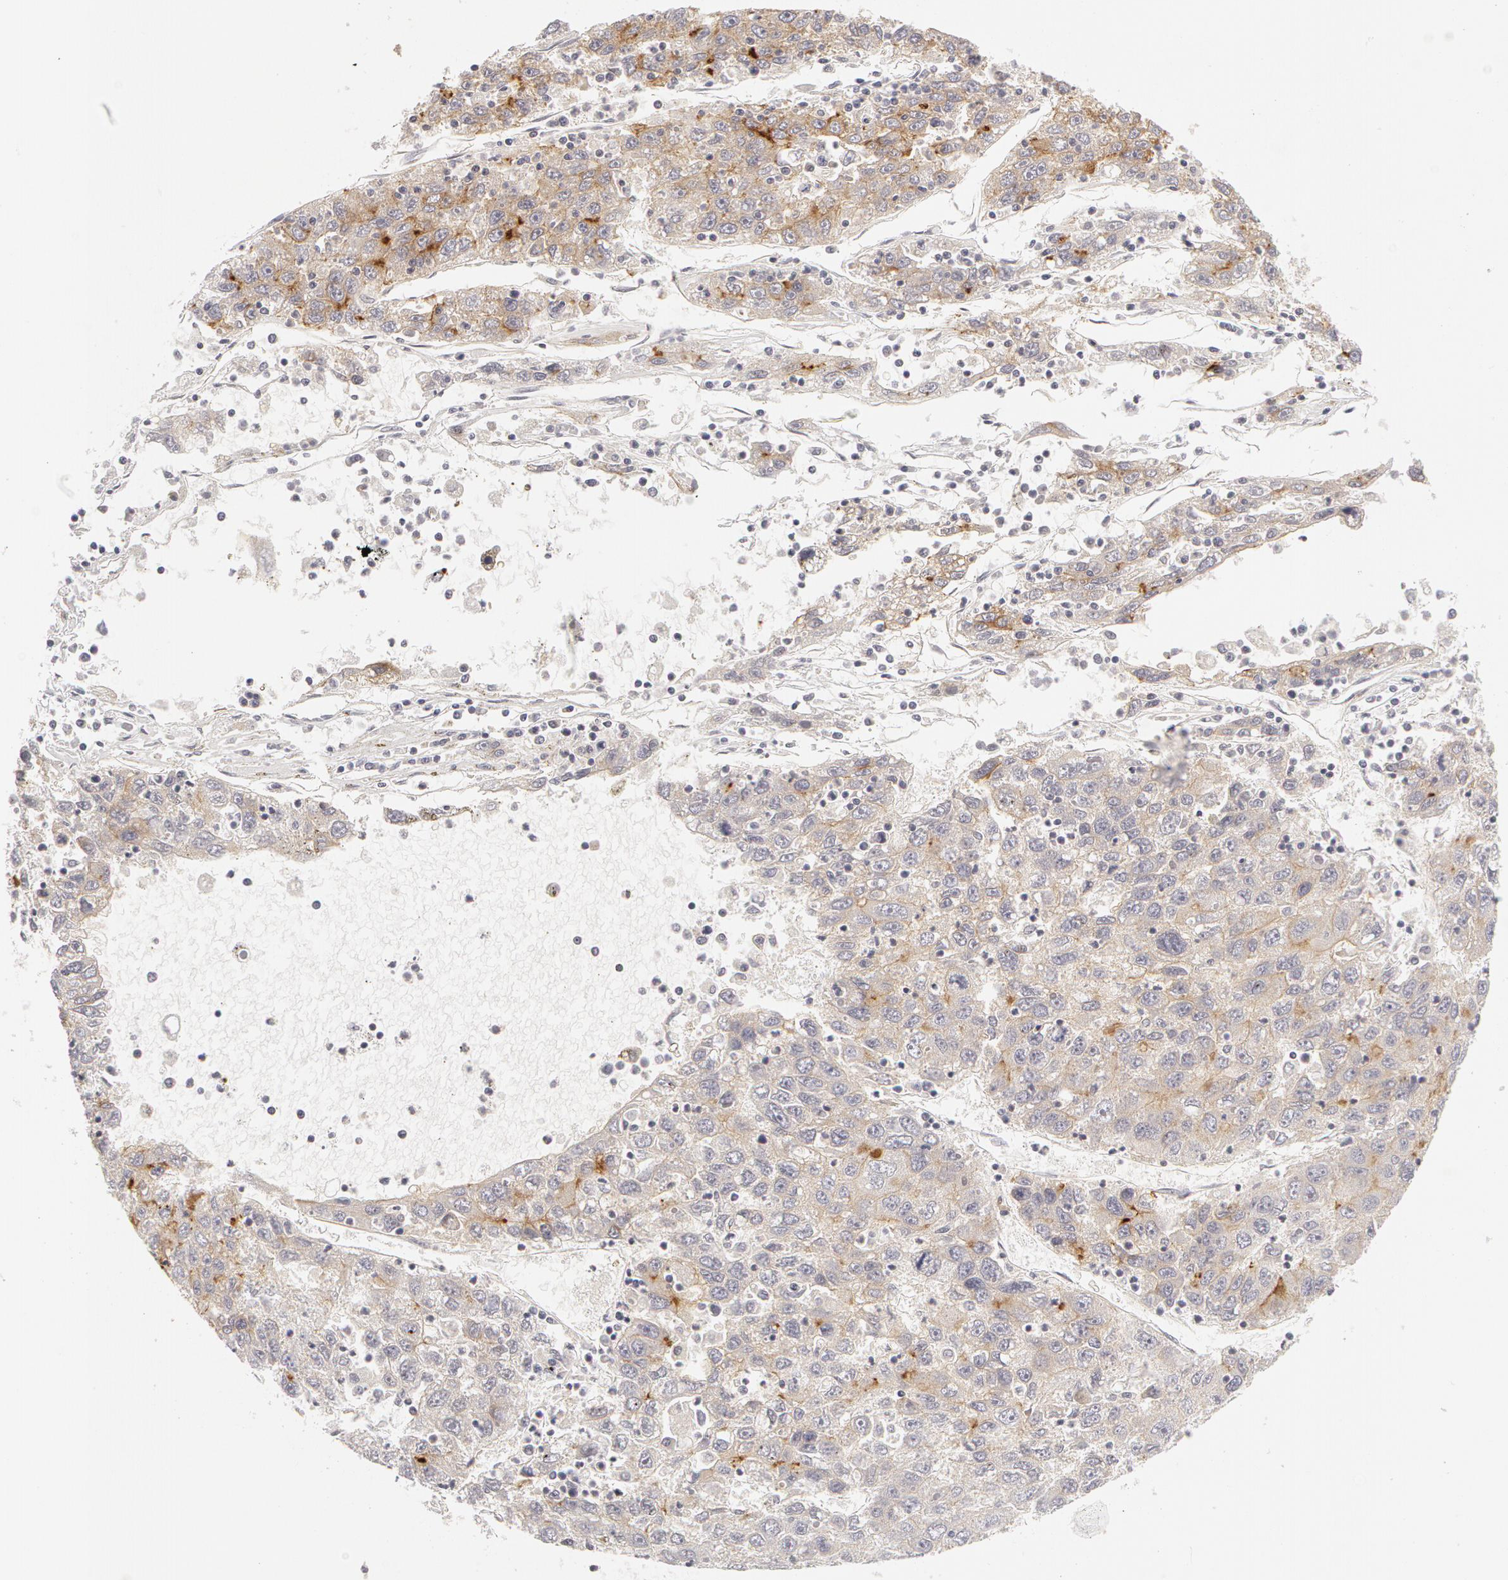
{"staining": {"intensity": "strong", "quantity": ">75%", "location": "cytoplasmic/membranous"}, "tissue": "liver cancer", "cell_type": "Tumor cells", "image_type": "cancer", "snomed": [{"axis": "morphology", "description": "Carcinoma, Hepatocellular, NOS"}, {"axis": "topography", "description": "Liver"}], "caption": "Tumor cells show high levels of strong cytoplasmic/membranous positivity in approximately >75% of cells in human hepatocellular carcinoma (liver). (DAB (3,3'-diaminobenzidine) IHC, brown staining for protein, blue staining for nuclei).", "gene": "ABCB1", "patient": {"sex": "male", "age": 49}}